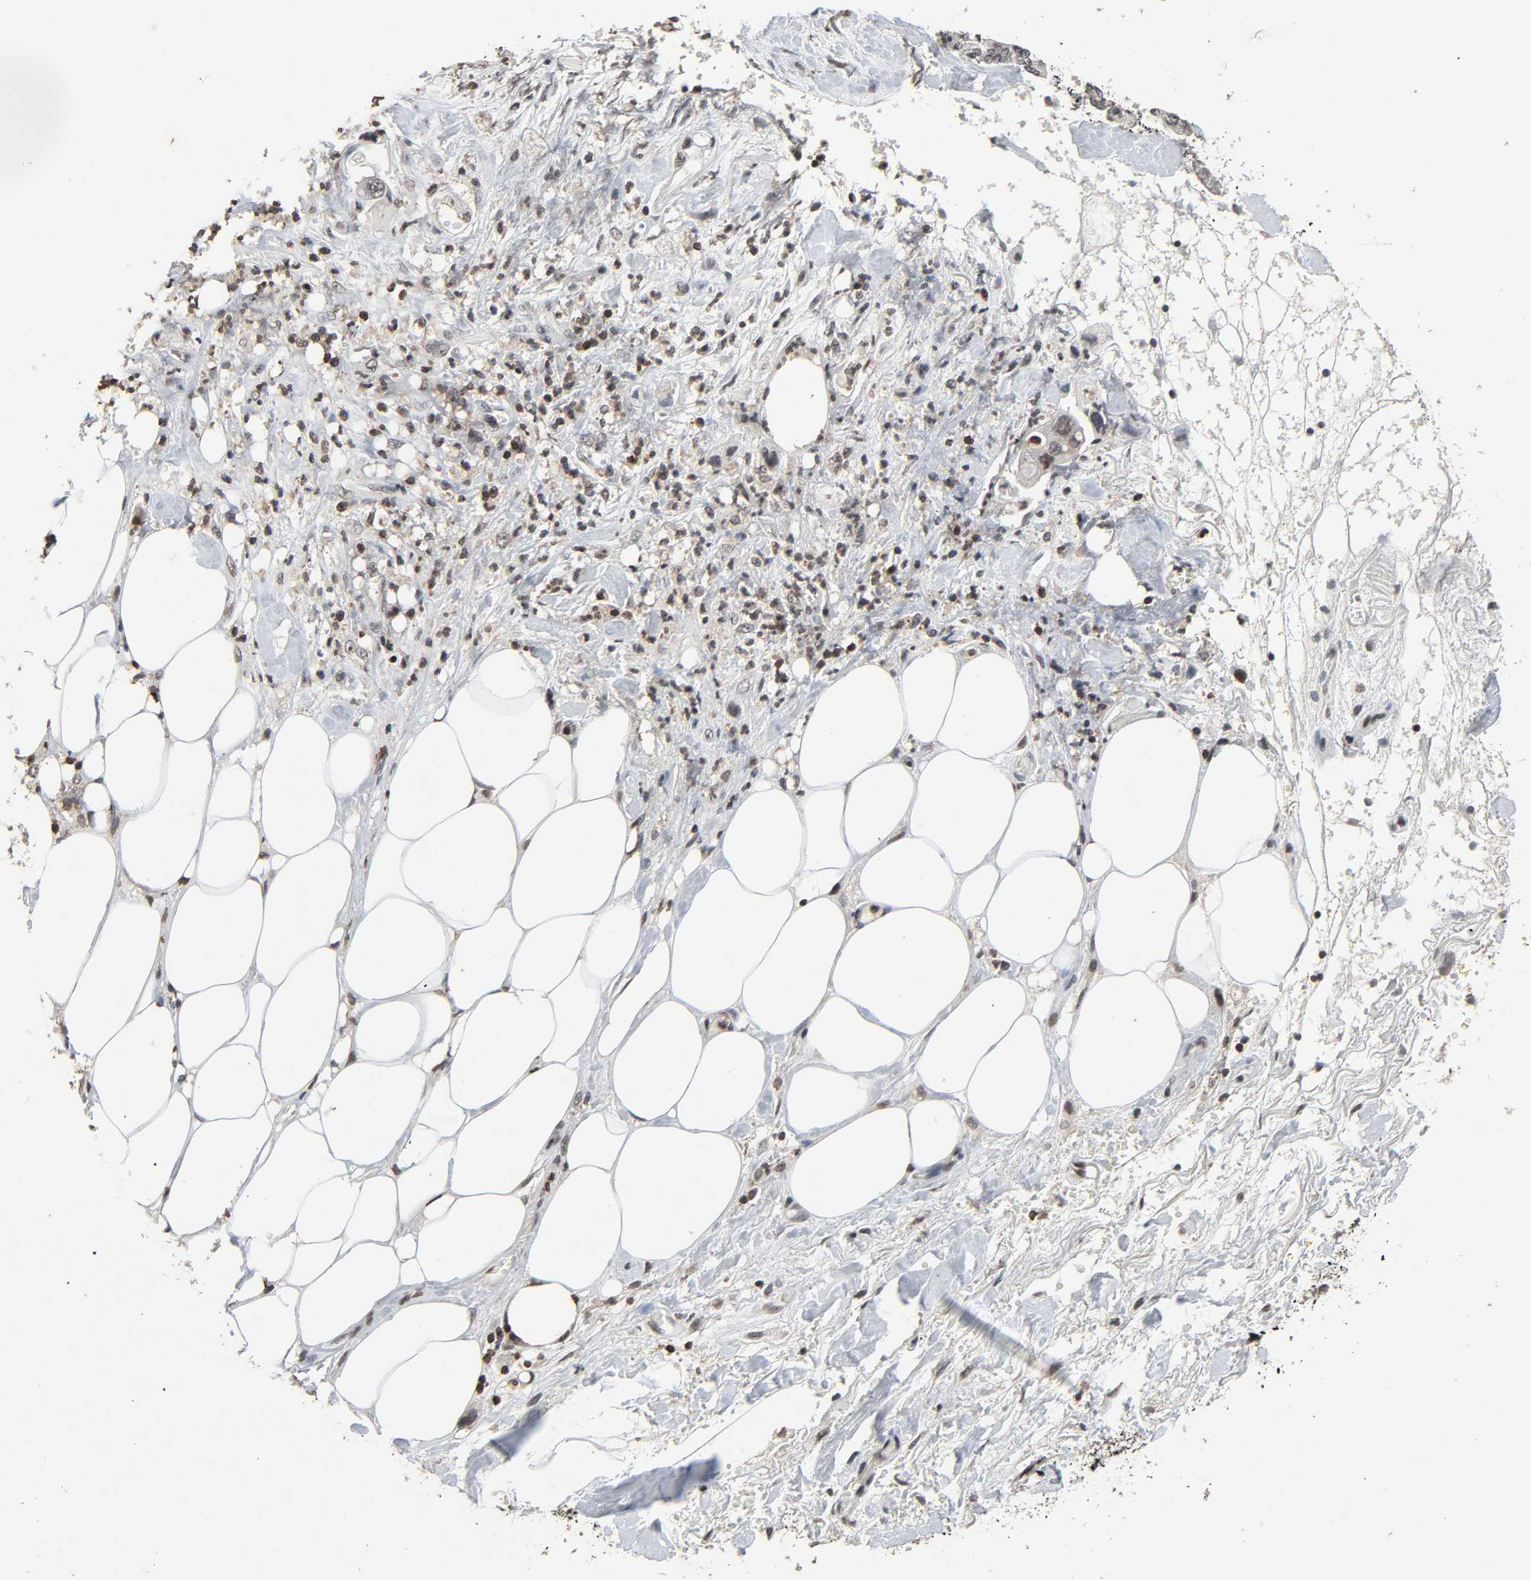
{"staining": {"intensity": "negative", "quantity": "none", "location": "none"}, "tissue": "pancreatic cancer", "cell_type": "Tumor cells", "image_type": "cancer", "snomed": [{"axis": "morphology", "description": "Adenocarcinoma, NOS"}, {"axis": "topography", "description": "Pancreas"}], "caption": "This is an IHC image of human pancreatic cancer (adenocarcinoma). There is no staining in tumor cells.", "gene": "STK4", "patient": {"sex": "male", "age": 70}}